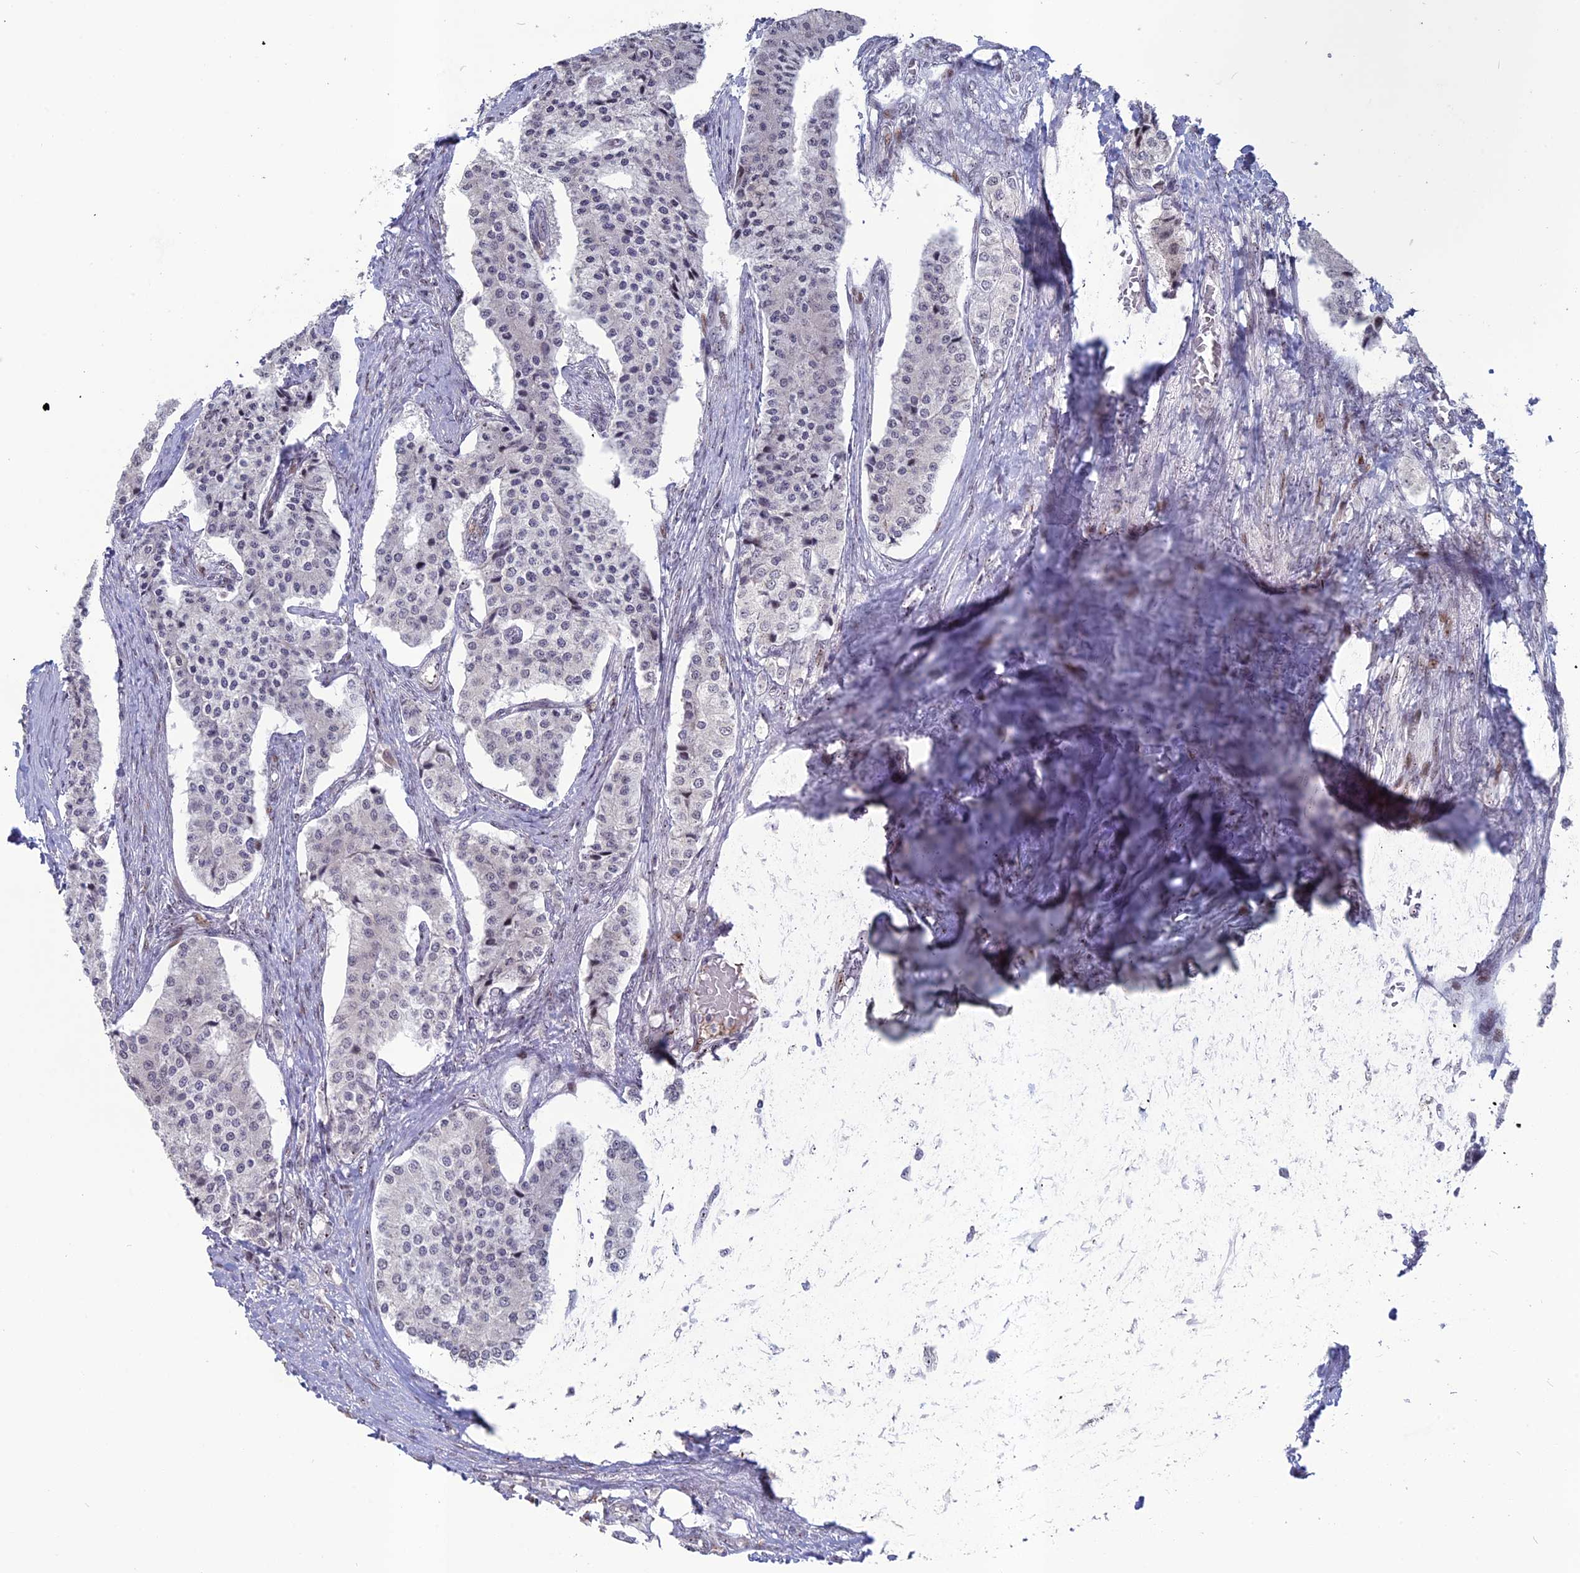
{"staining": {"intensity": "negative", "quantity": "none", "location": "none"}, "tissue": "carcinoid", "cell_type": "Tumor cells", "image_type": "cancer", "snomed": [{"axis": "morphology", "description": "Carcinoid, malignant, NOS"}, {"axis": "topography", "description": "Colon"}], "caption": "Tumor cells show no significant positivity in malignant carcinoid. (DAB (3,3'-diaminobenzidine) immunohistochemistry (IHC) visualized using brightfield microscopy, high magnification).", "gene": "FAM131A", "patient": {"sex": "female", "age": 52}}